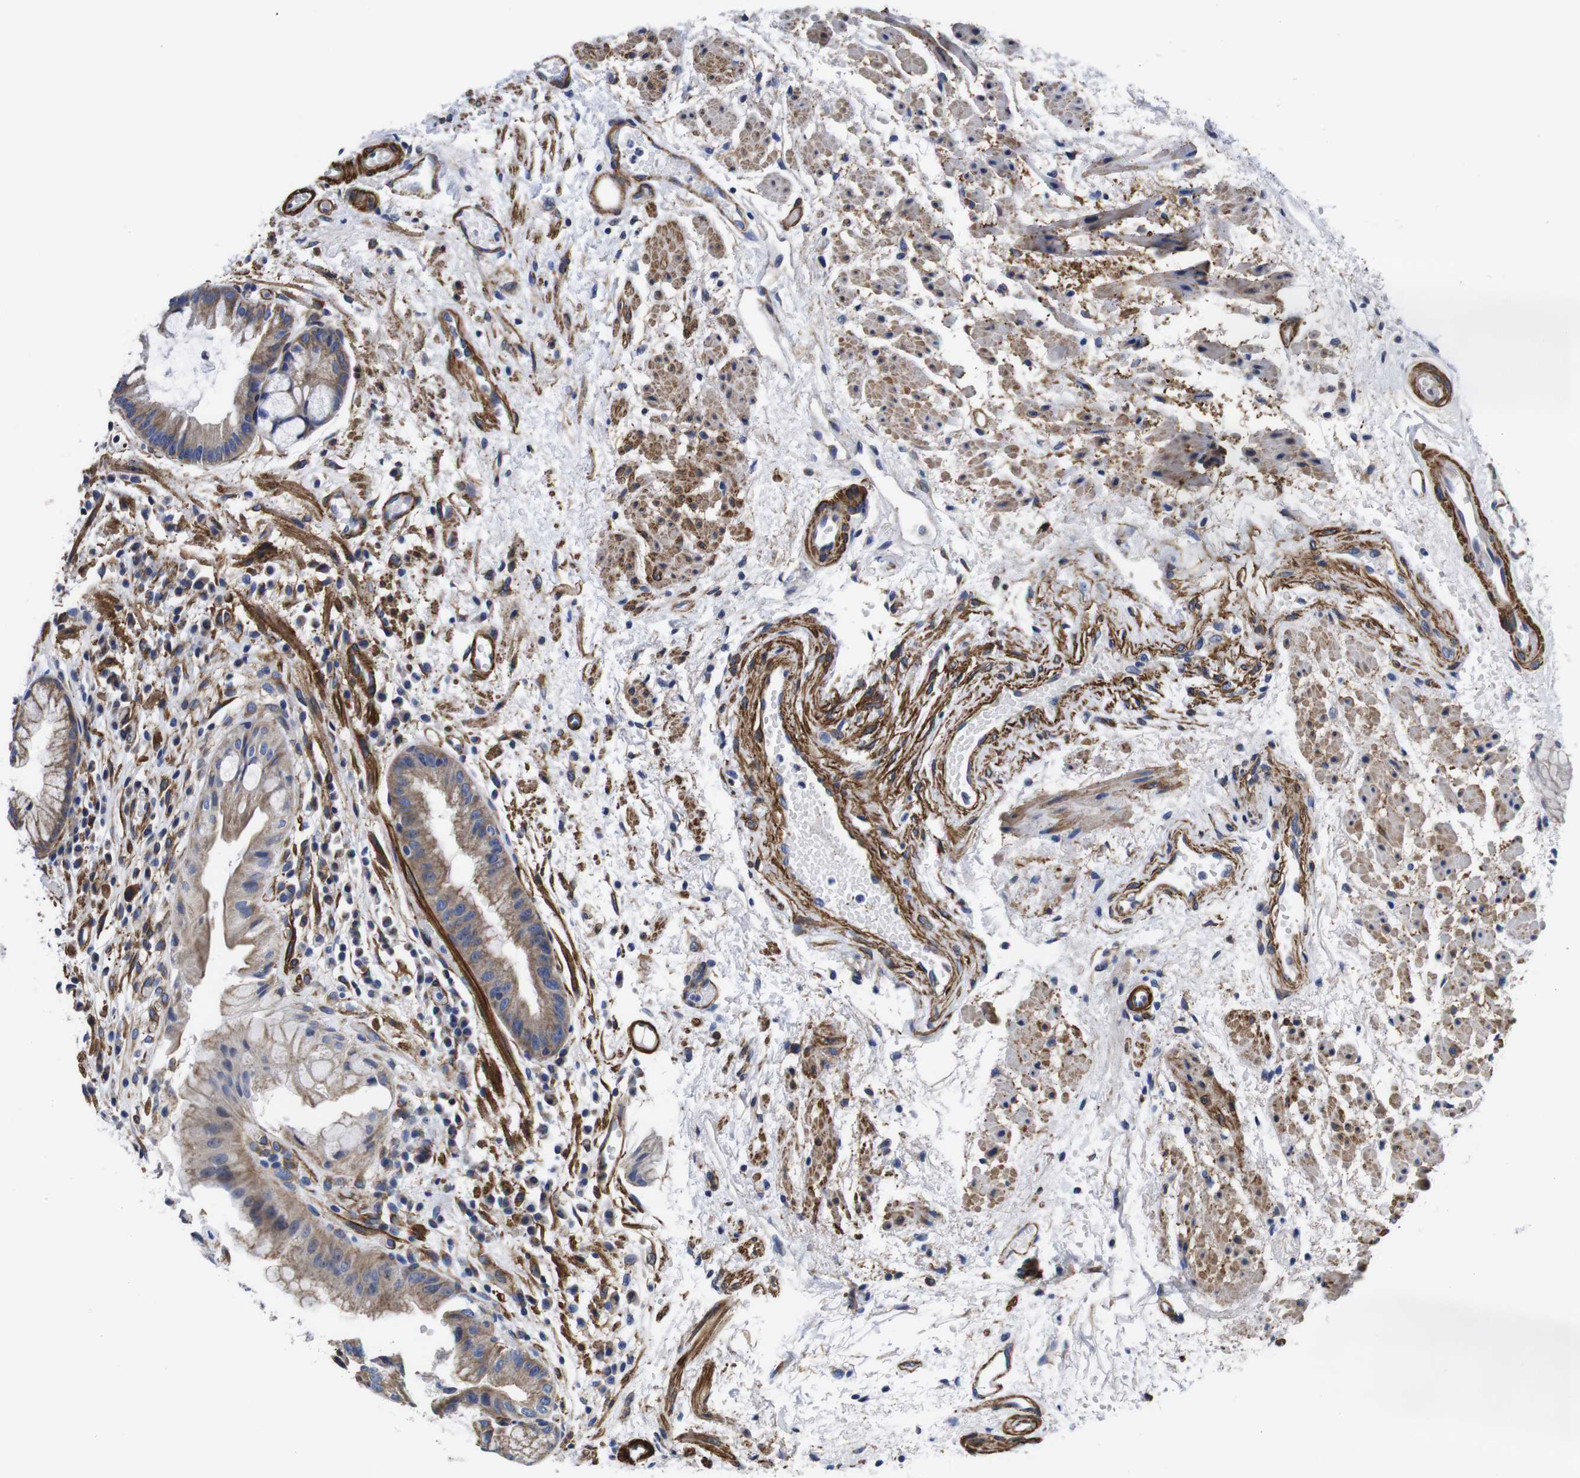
{"staining": {"intensity": "moderate", "quantity": "25%-75%", "location": "cytoplasmic/membranous"}, "tissue": "stomach", "cell_type": "Glandular cells", "image_type": "normal", "snomed": [{"axis": "morphology", "description": "Normal tissue, NOS"}, {"axis": "topography", "description": "Stomach, upper"}], "caption": "The image exhibits immunohistochemical staining of unremarkable stomach. There is moderate cytoplasmic/membranous expression is appreciated in approximately 25%-75% of glandular cells. Nuclei are stained in blue.", "gene": "WNT10A", "patient": {"sex": "male", "age": 72}}